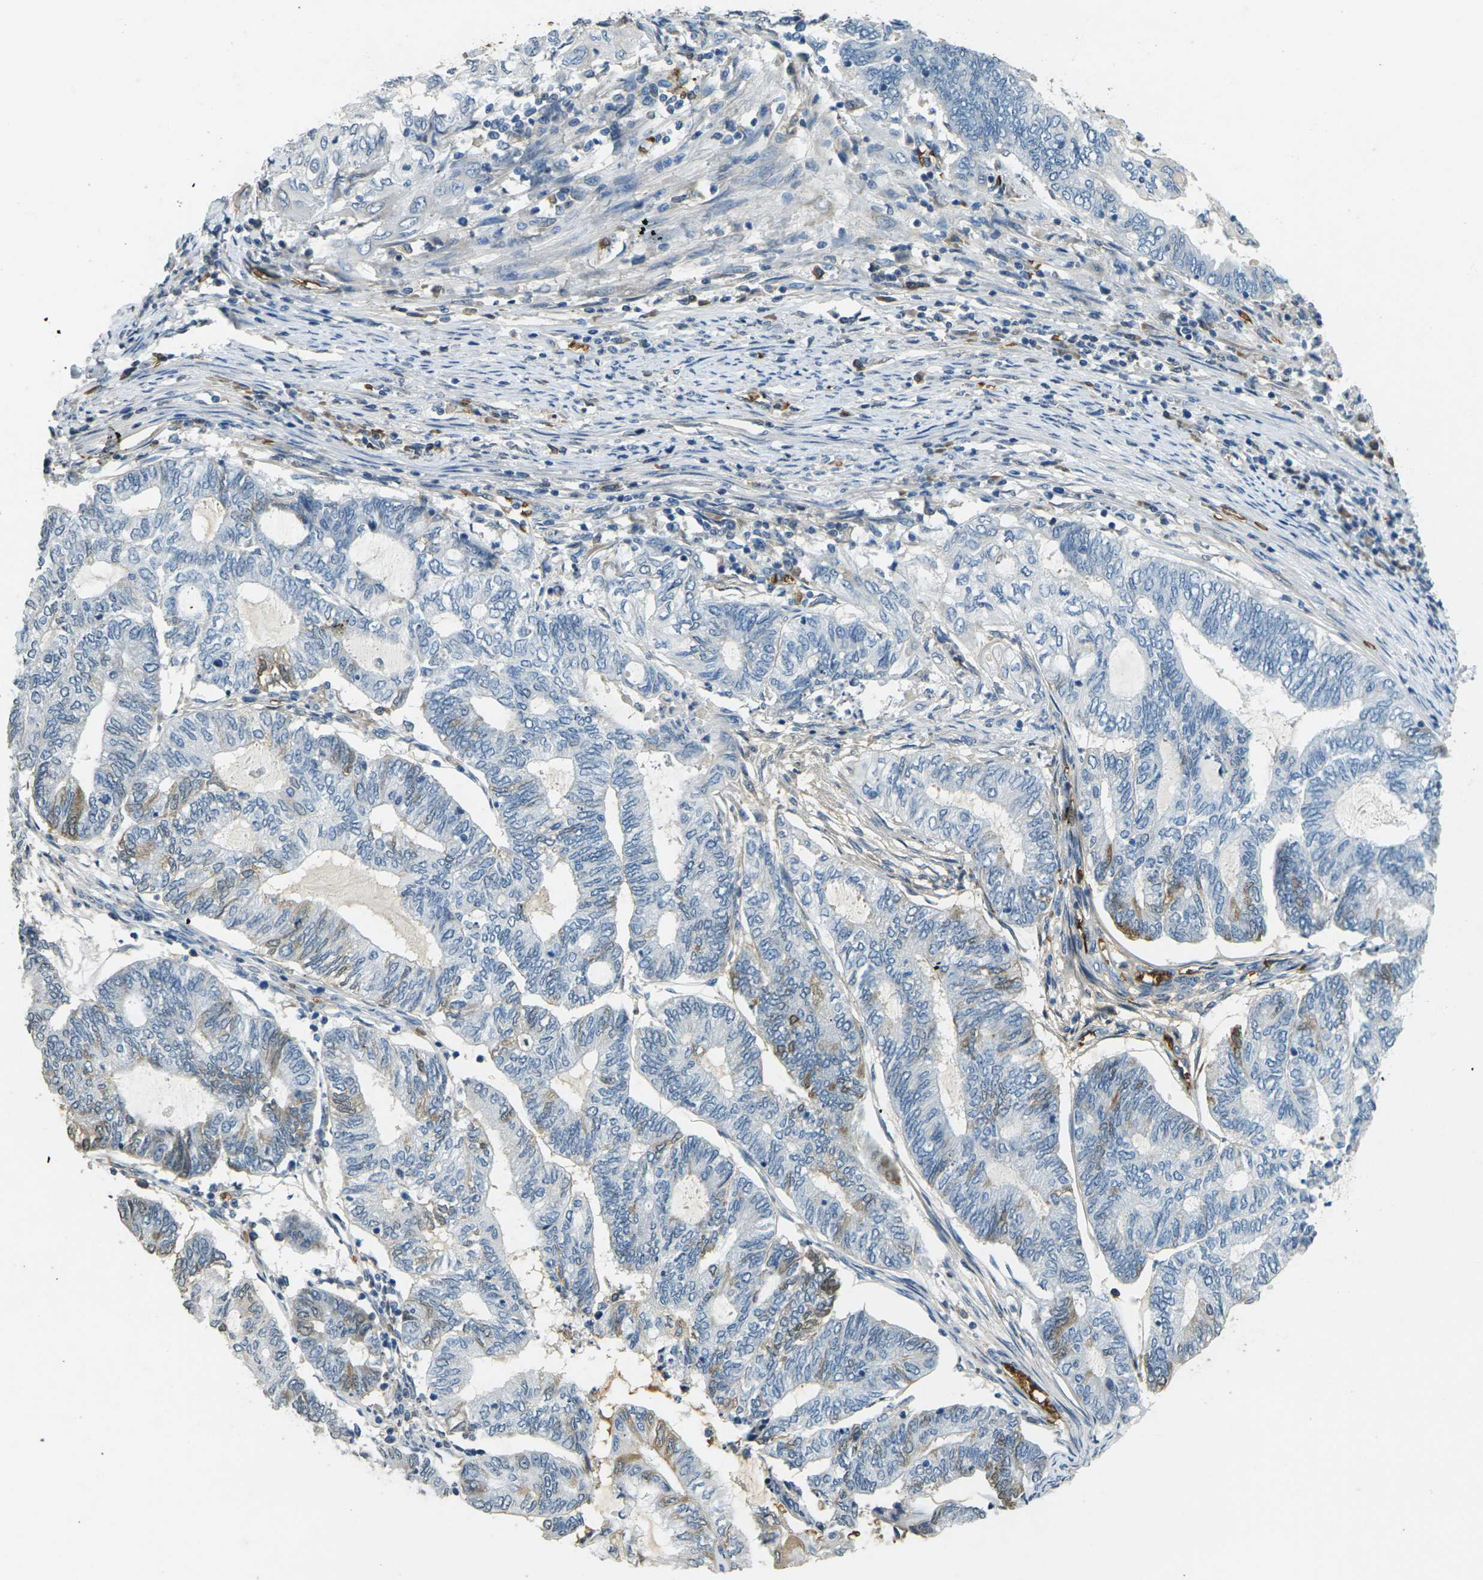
{"staining": {"intensity": "weak", "quantity": "<25%", "location": "cytoplasmic/membranous"}, "tissue": "endometrial cancer", "cell_type": "Tumor cells", "image_type": "cancer", "snomed": [{"axis": "morphology", "description": "Adenocarcinoma, NOS"}, {"axis": "topography", "description": "Uterus"}, {"axis": "topography", "description": "Endometrium"}], "caption": "Immunohistochemical staining of endometrial cancer (adenocarcinoma) reveals no significant expression in tumor cells.", "gene": "HBB", "patient": {"sex": "female", "age": 70}}